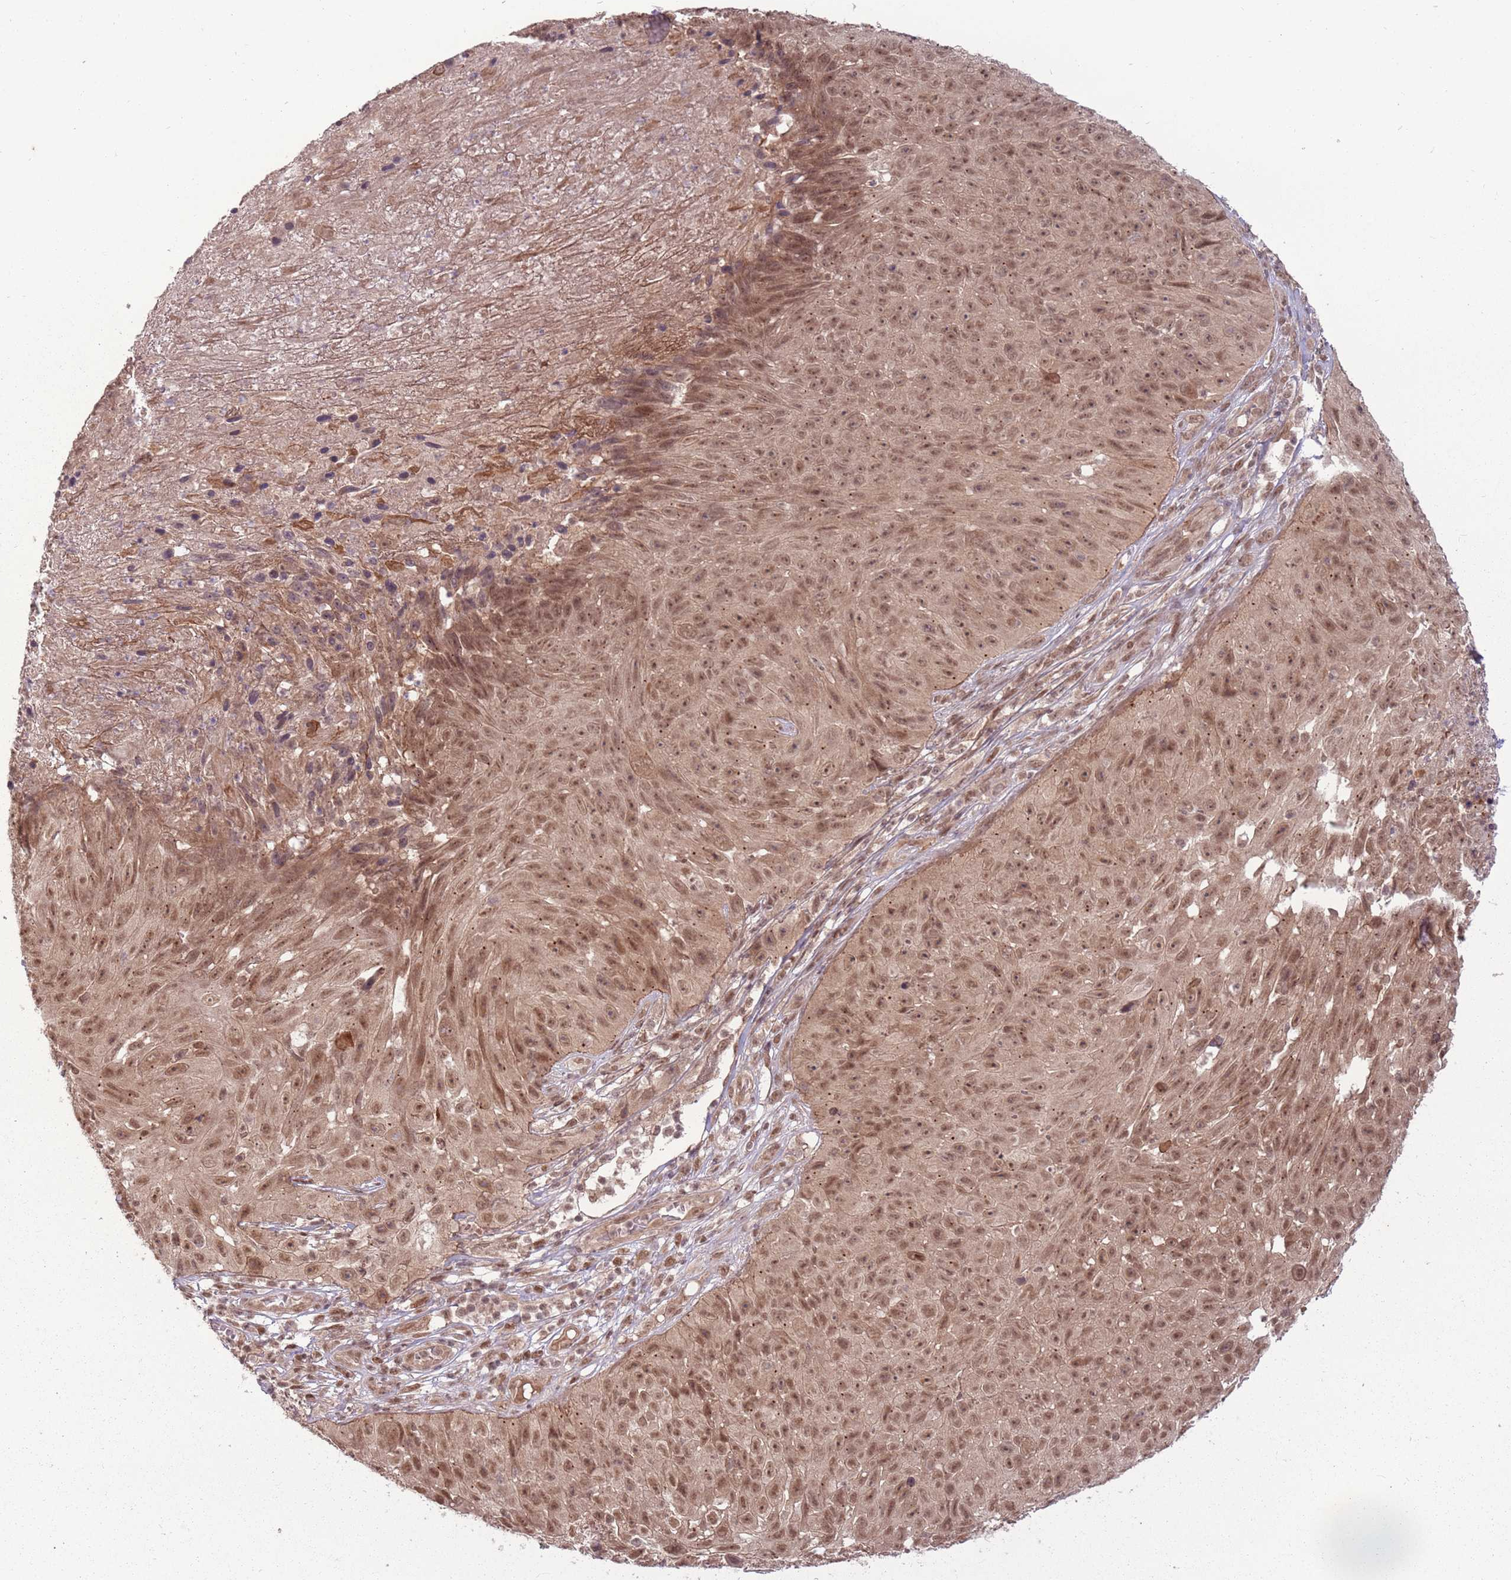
{"staining": {"intensity": "moderate", "quantity": ">75%", "location": "cytoplasmic/membranous,nuclear"}, "tissue": "skin cancer", "cell_type": "Tumor cells", "image_type": "cancer", "snomed": [{"axis": "morphology", "description": "Squamous cell carcinoma, NOS"}, {"axis": "topography", "description": "Skin"}], "caption": "This histopathology image reveals immunohistochemistry (IHC) staining of squamous cell carcinoma (skin), with medium moderate cytoplasmic/membranous and nuclear positivity in about >75% of tumor cells.", "gene": "ADAMTS3", "patient": {"sex": "female", "age": 87}}